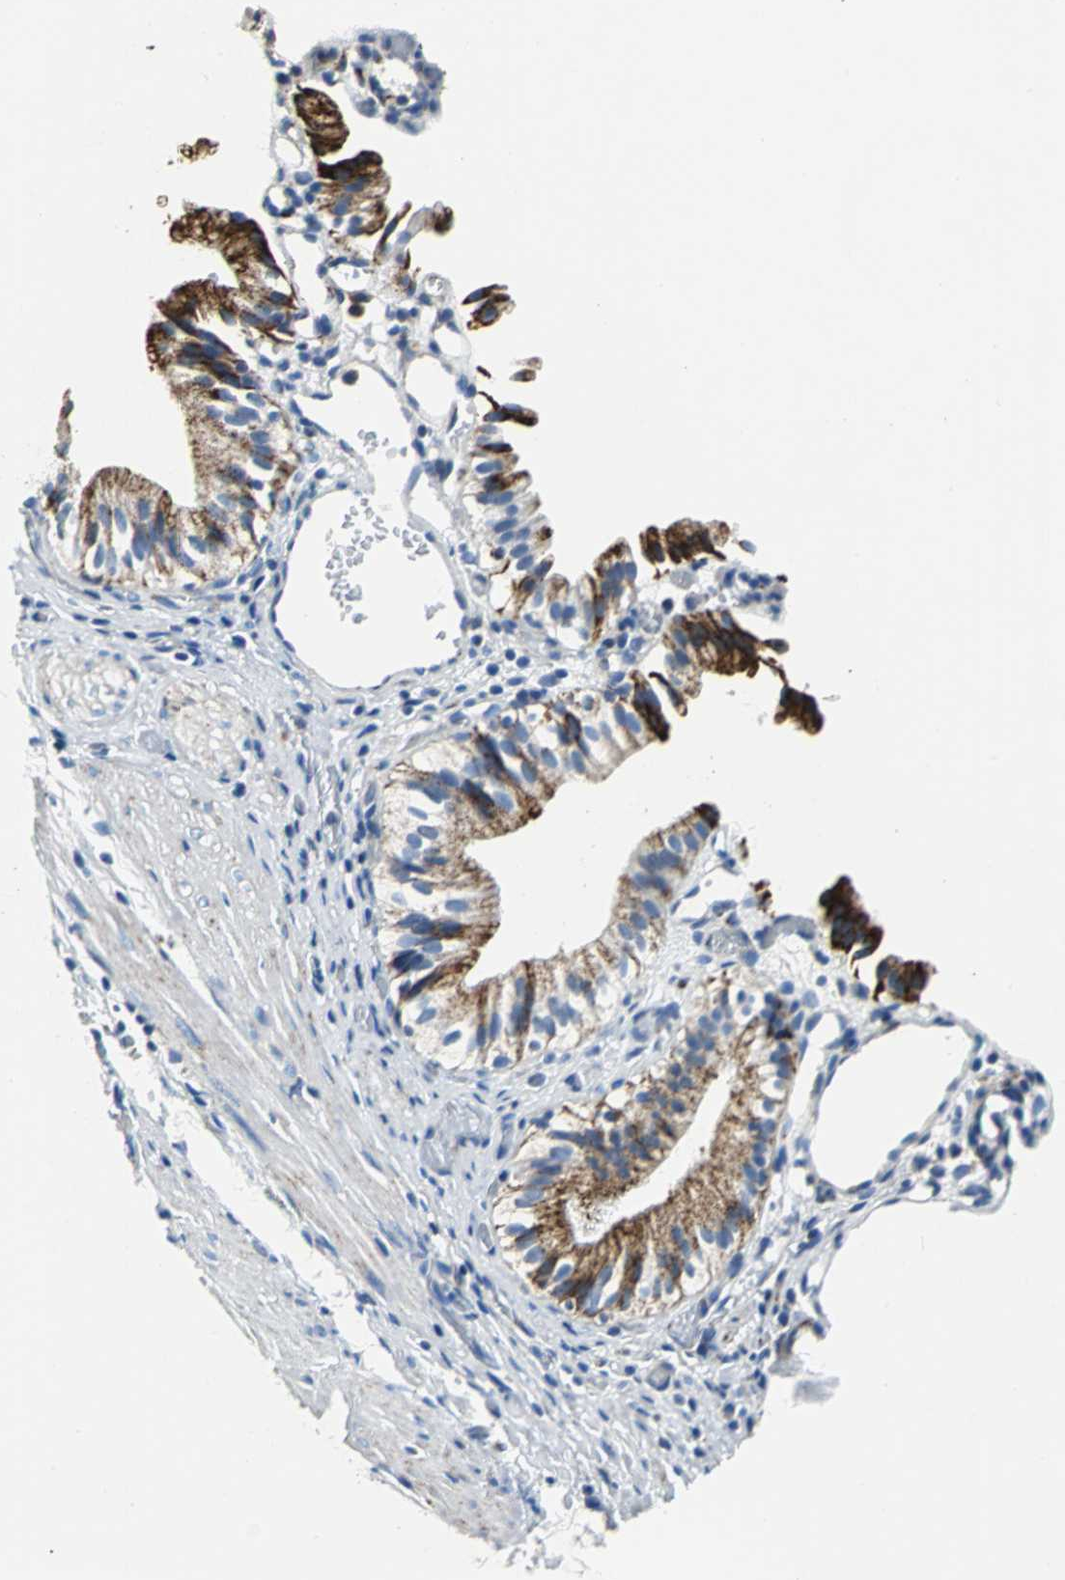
{"staining": {"intensity": "strong", "quantity": ">75%", "location": "cytoplasmic/membranous"}, "tissue": "gallbladder", "cell_type": "Glandular cells", "image_type": "normal", "snomed": [{"axis": "morphology", "description": "Normal tissue, NOS"}, {"axis": "topography", "description": "Gallbladder"}], "caption": "Normal gallbladder displays strong cytoplasmic/membranous positivity in about >75% of glandular cells.", "gene": "IFI6", "patient": {"sex": "male", "age": 65}}